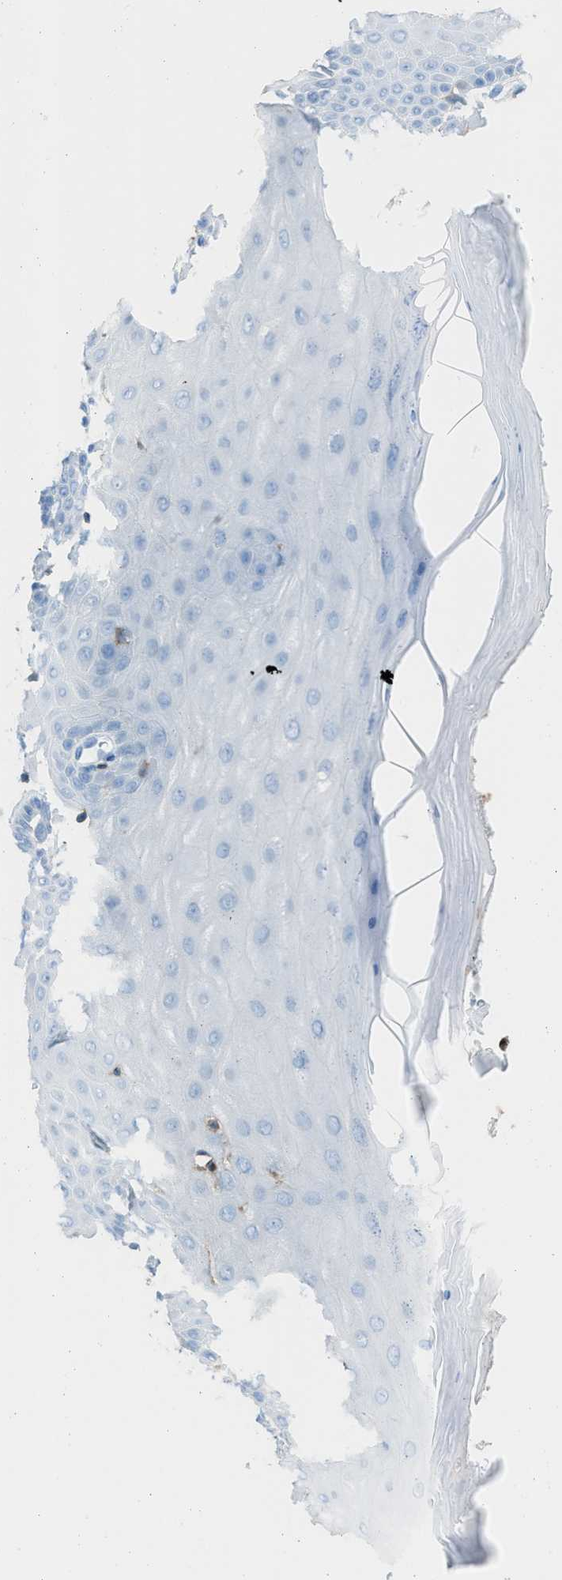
{"staining": {"intensity": "negative", "quantity": "none", "location": "none"}, "tissue": "cervix", "cell_type": "Glandular cells", "image_type": "normal", "snomed": [{"axis": "morphology", "description": "Normal tissue, NOS"}, {"axis": "topography", "description": "Cervix"}], "caption": "Immunohistochemistry of benign human cervix displays no positivity in glandular cells. The staining is performed using DAB brown chromogen with nuclei counter-stained in using hematoxylin.", "gene": "ITGB2", "patient": {"sex": "female", "age": 55}}